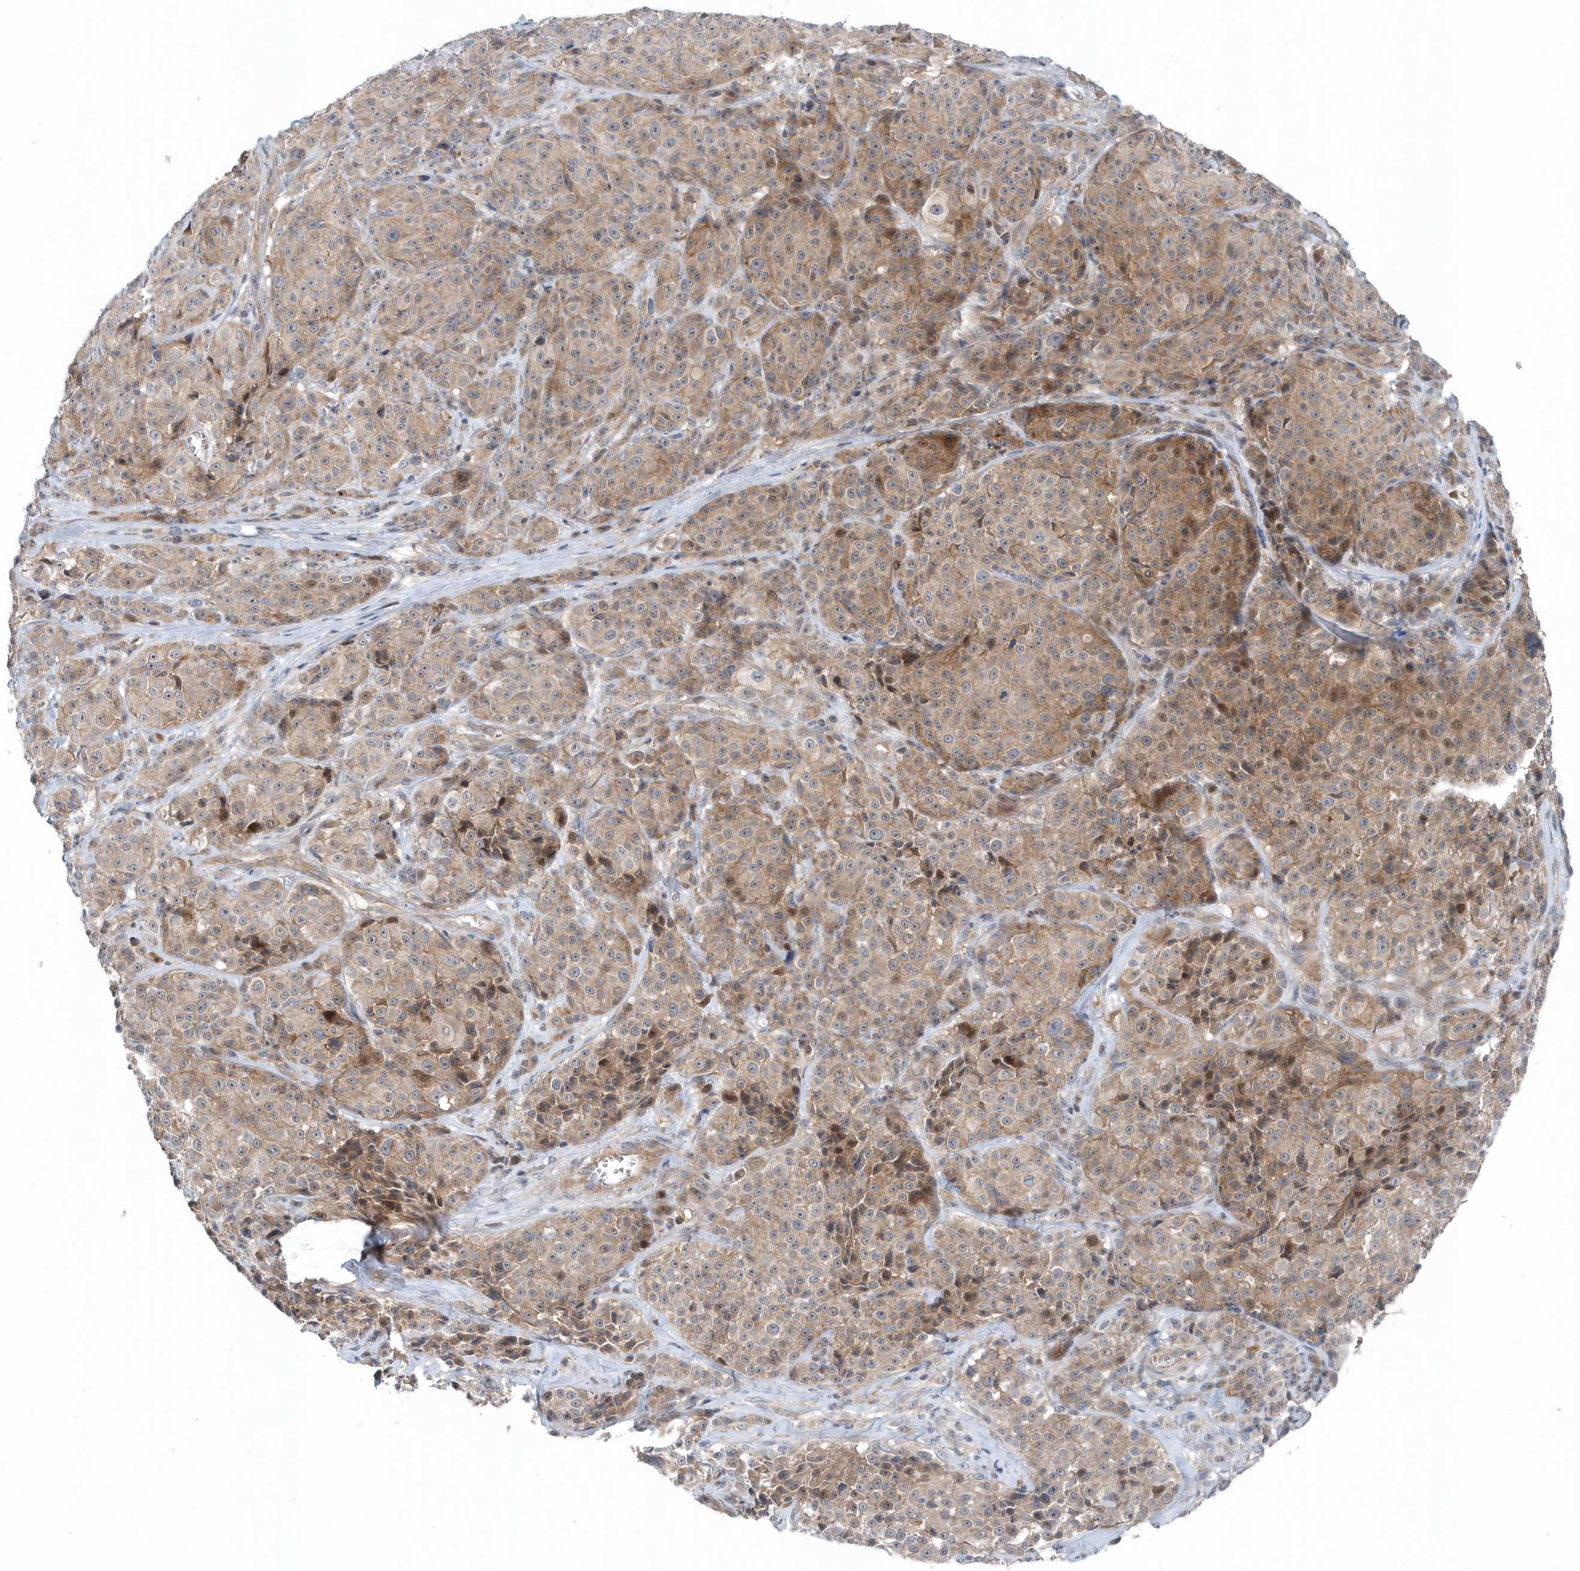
{"staining": {"intensity": "moderate", "quantity": ">75%", "location": "cytoplasmic/membranous,nuclear"}, "tissue": "melanoma", "cell_type": "Tumor cells", "image_type": "cancer", "snomed": [{"axis": "morphology", "description": "Malignant melanoma, NOS"}, {"axis": "topography", "description": "Skin"}], "caption": "Immunohistochemistry staining of melanoma, which demonstrates medium levels of moderate cytoplasmic/membranous and nuclear positivity in about >75% of tumor cells indicating moderate cytoplasmic/membranous and nuclear protein staining. The staining was performed using DAB (3,3'-diaminobenzidine) (brown) for protein detection and nuclei were counterstained in hematoxylin (blue).", "gene": "MCC", "patient": {"sex": "male", "age": 73}}